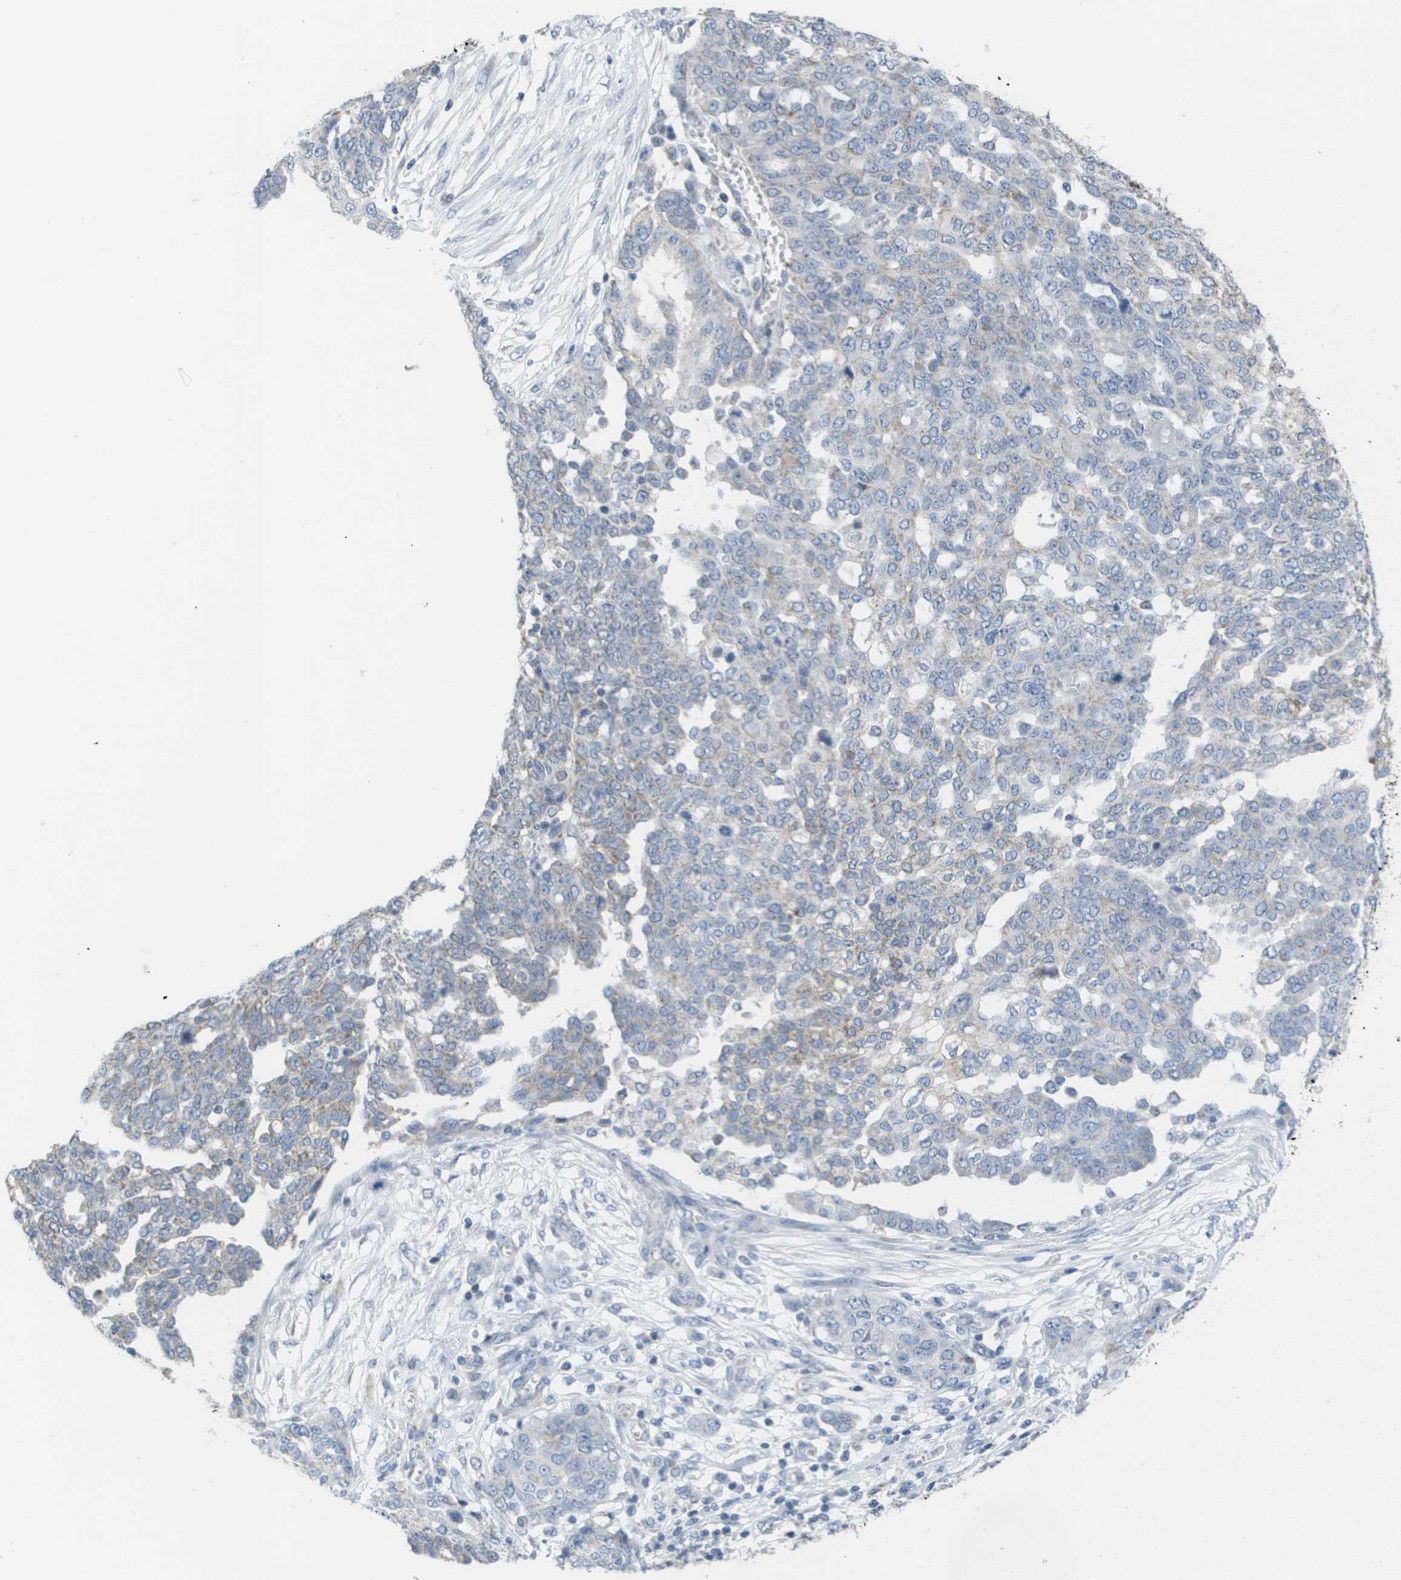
{"staining": {"intensity": "weak", "quantity": "<25%", "location": "cytoplasmic/membranous"}, "tissue": "ovarian cancer", "cell_type": "Tumor cells", "image_type": "cancer", "snomed": [{"axis": "morphology", "description": "Cystadenocarcinoma, serous, NOS"}, {"axis": "topography", "description": "Soft tissue"}, {"axis": "topography", "description": "Ovary"}], "caption": "Histopathology image shows no protein staining in tumor cells of ovarian serous cystadenocarcinoma tissue.", "gene": "TMEM223", "patient": {"sex": "female", "age": 57}}